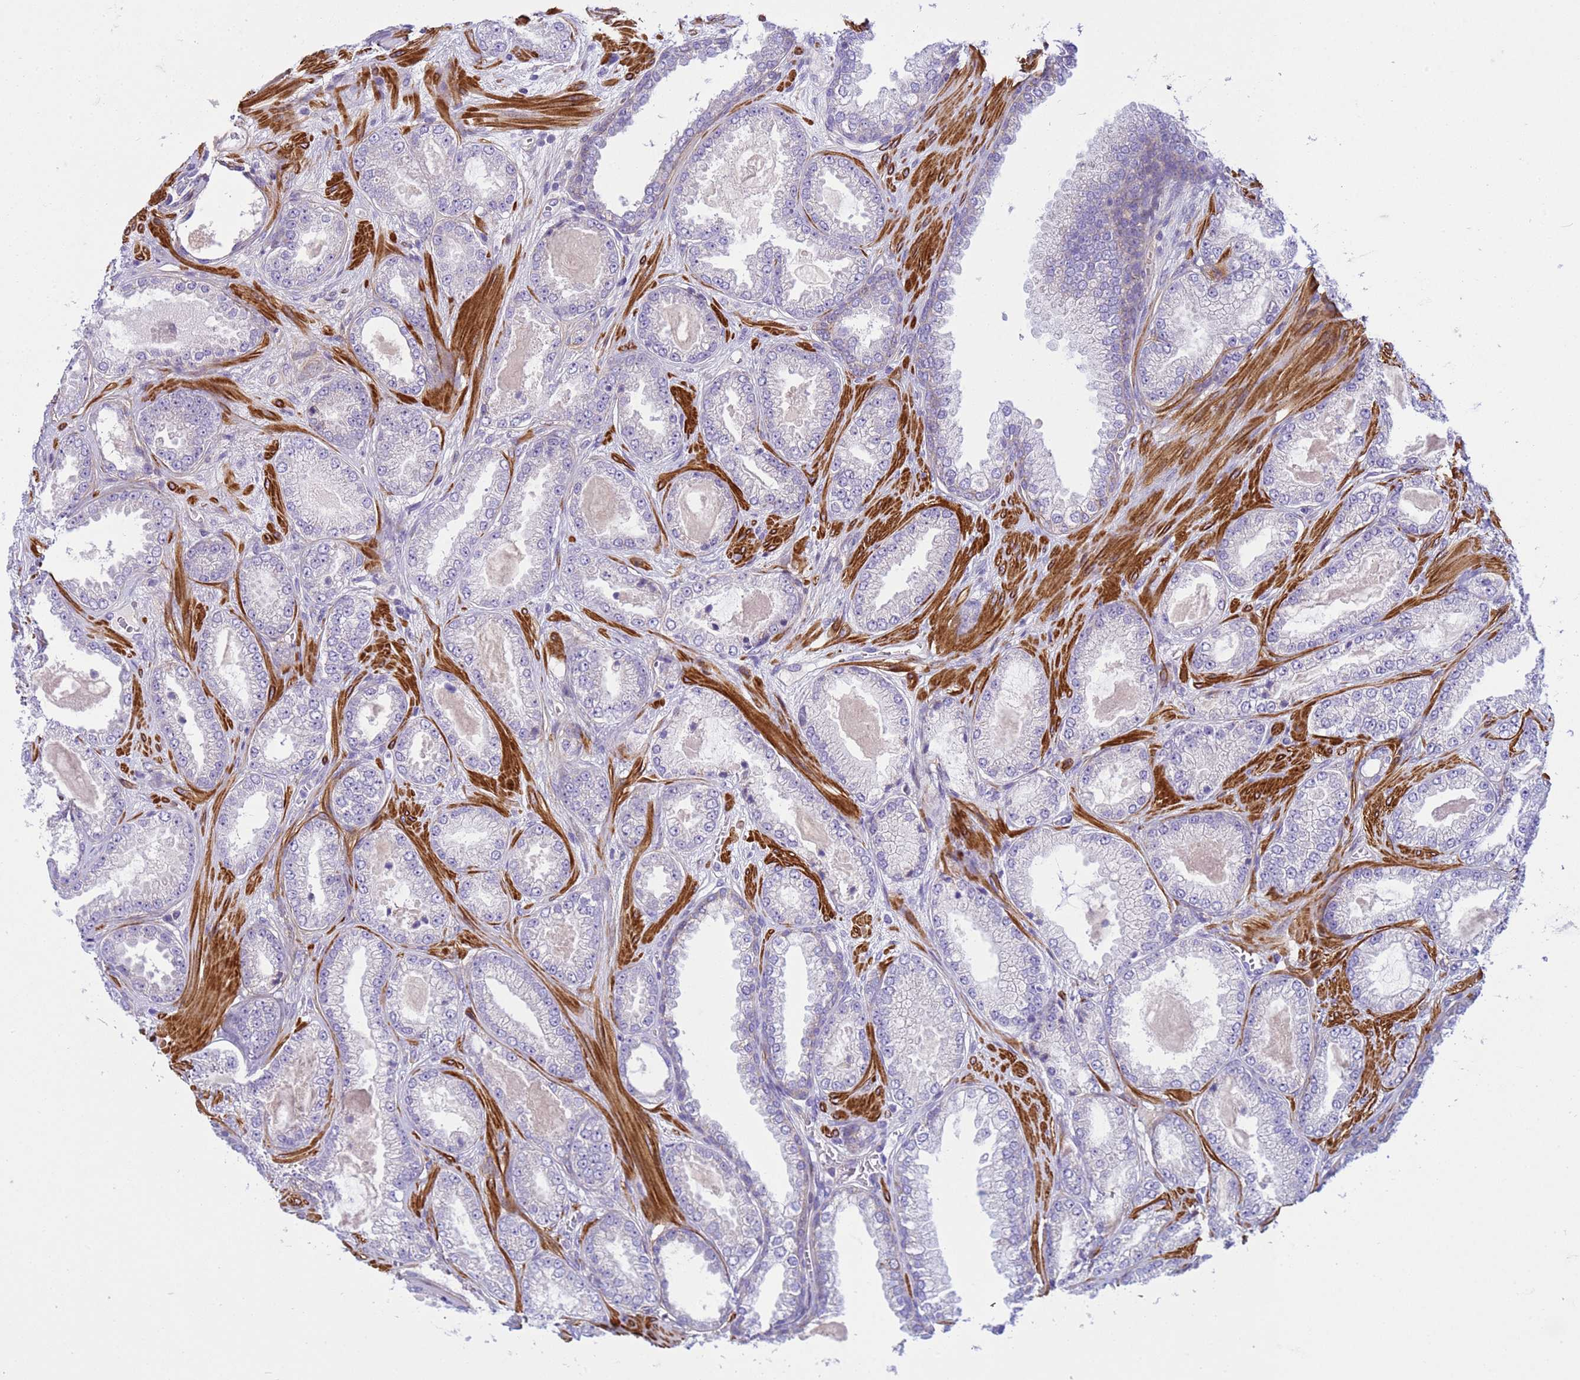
{"staining": {"intensity": "weak", "quantity": "25%-75%", "location": "cytoplasmic/membranous"}, "tissue": "prostate cancer", "cell_type": "Tumor cells", "image_type": "cancer", "snomed": [{"axis": "morphology", "description": "Adenocarcinoma, Low grade"}, {"axis": "topography", "description": "Prostate"}], "caption": "Protein expression analysis of human prostate cancer (low-grade adenocarcinoma) reveals weak cytoplasmic/membranous positivity in approximately 25%-75% of tumor cells.", "gene": "P2RX7", "patient": {"sex": "male", "age": 57}}